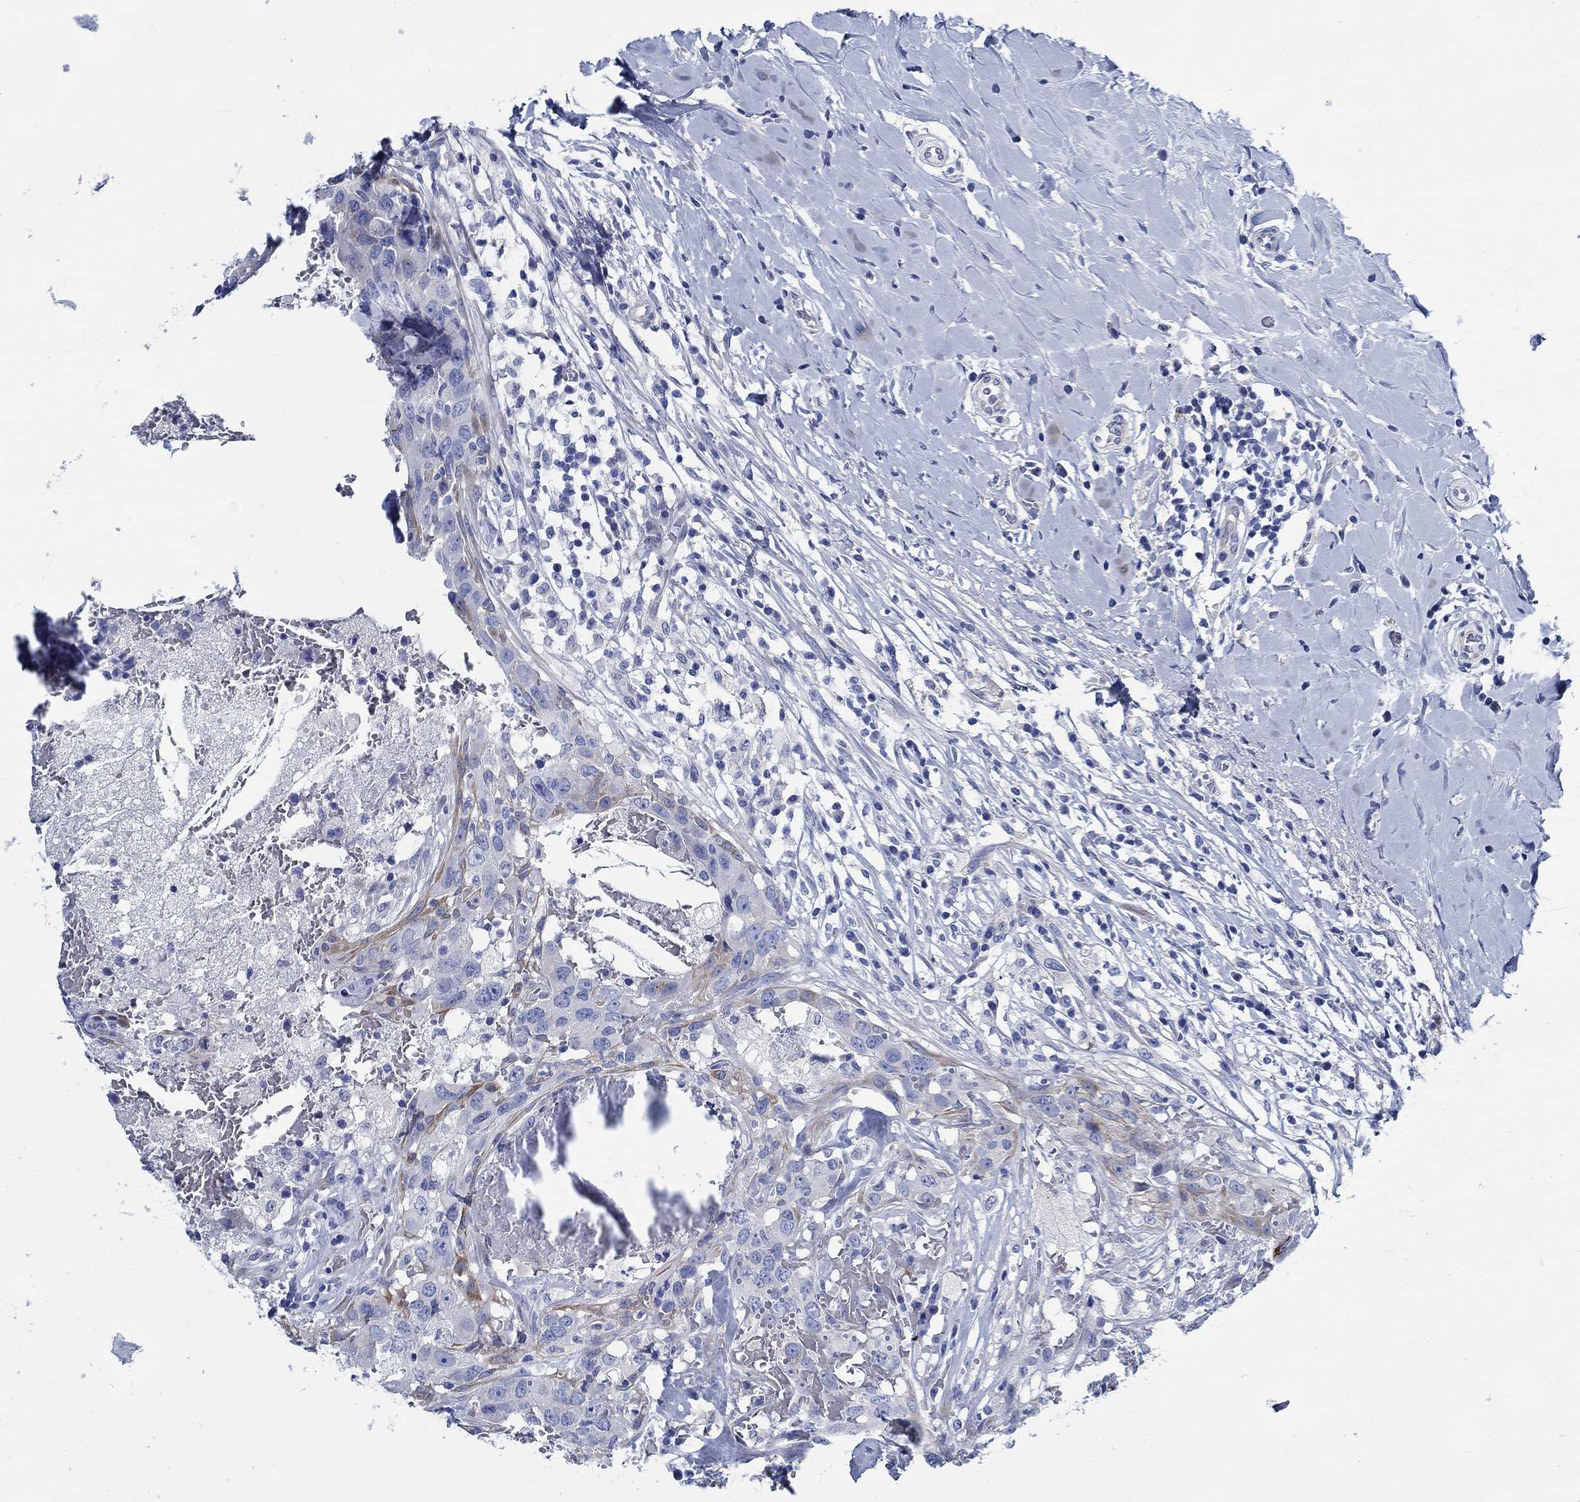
{"staining": {"intensity": "negative", "quantity": "none", "location": "none"}, "tissue": "breast cancer", "cell_type": "Tumor cells", "image_type": "cancer", "snomed": [{"axis": "morphology", "description": "Duct carcinoma"}, {"axis": "topography", "description": "Breast"}], "caption": "Invasive ductal carcinoma (breast) was stained to show a protein in brown. There is no significant expression in tumor cells.", "gene": "SVEP1", "patient": {"sex": "female", "age": 27}}